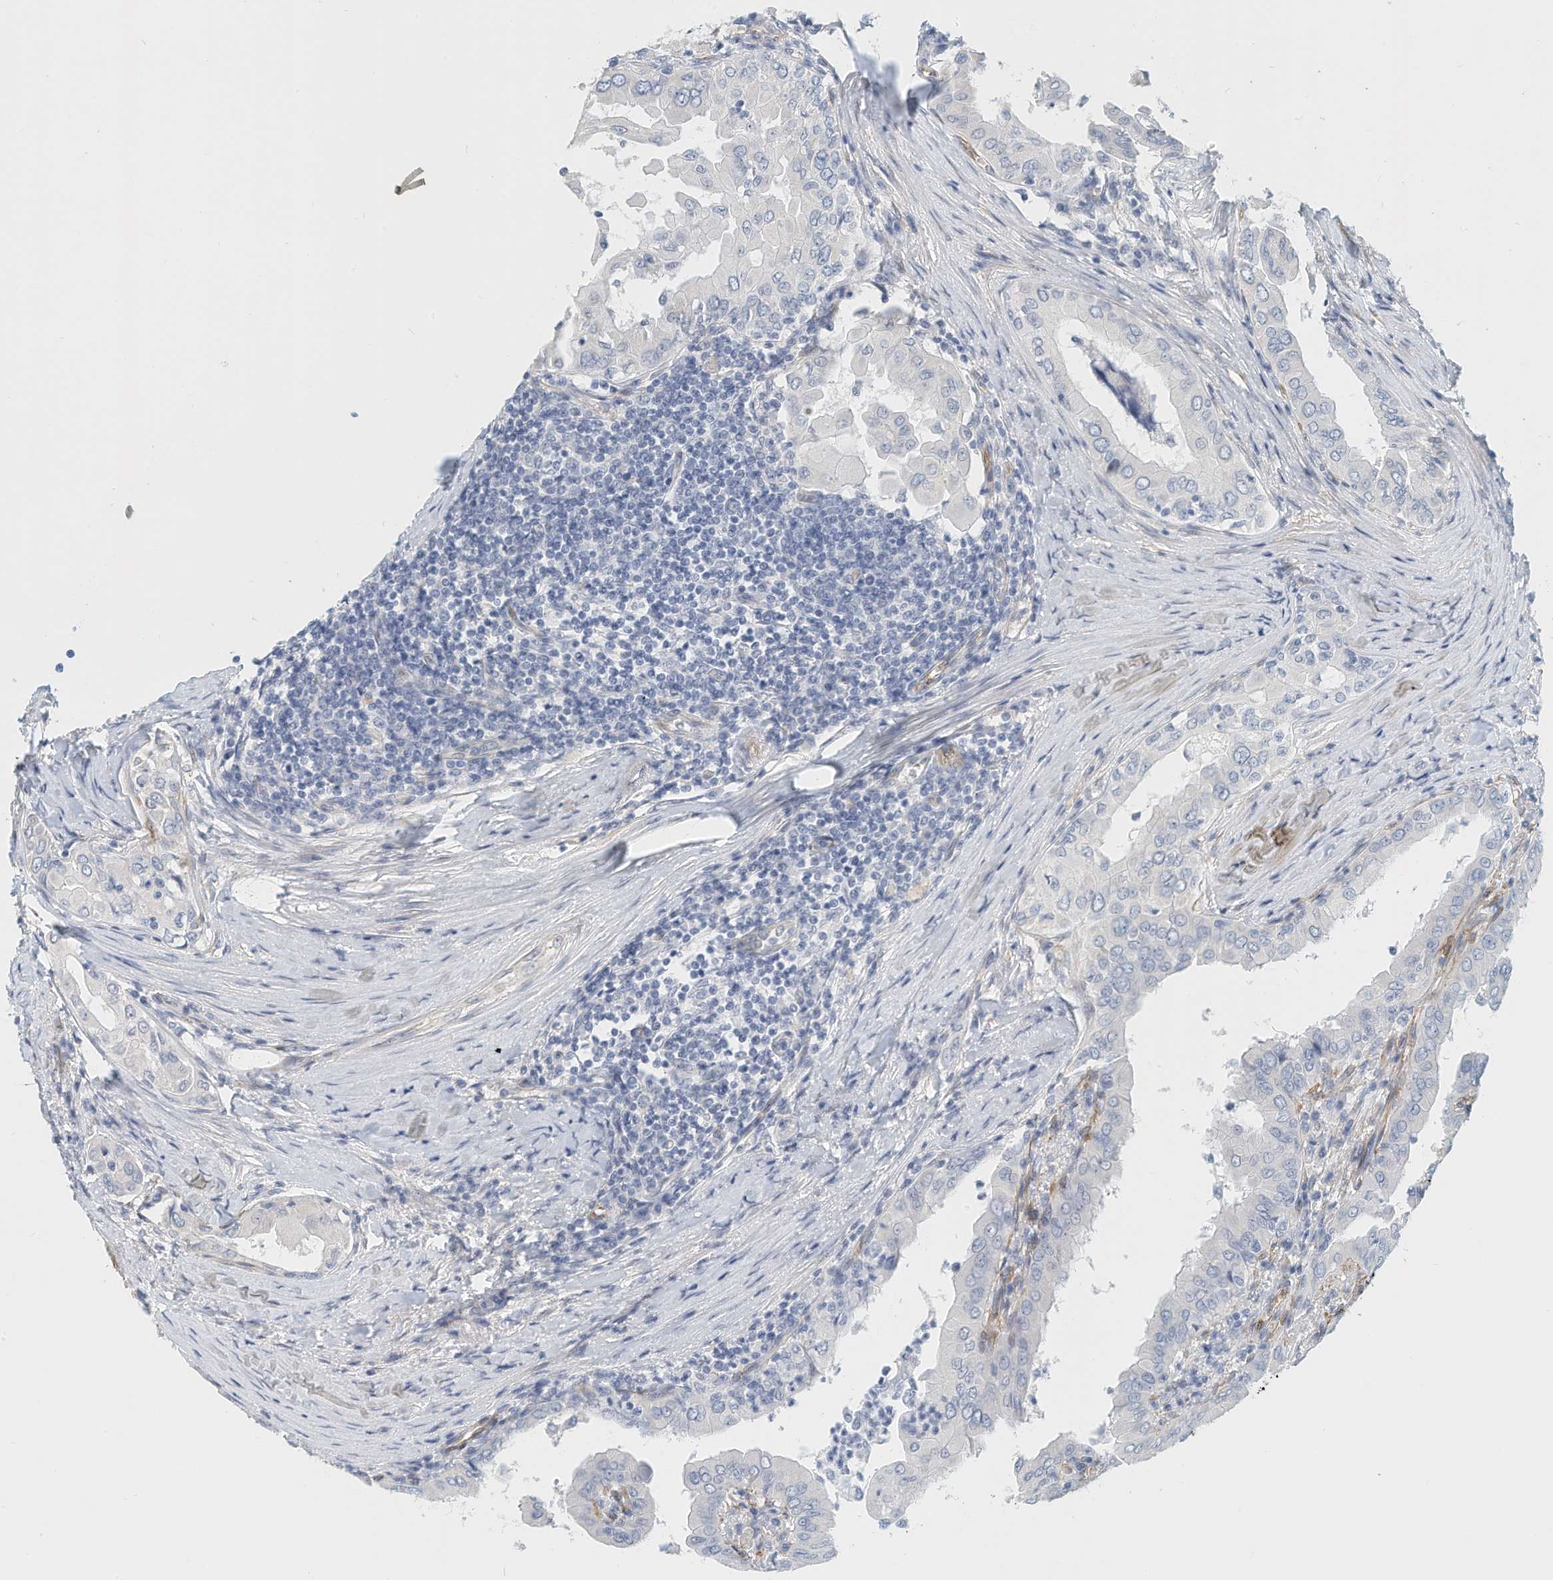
{"staining": {"intensity": "negative", "quantity": "none", "location": "none"}, "tissue": "thyroid cancer", "cell_type": "Tumor cells", "image_type": "cancer", "snomed": [{"axis": "morphology", "description": "Papillary adenocarcinoma, NOS"}, {"axis": "topography", "description": "Thyroid gland"}], "caption": "A photomicrograph of human thyroid papillary adenocarcinoma is negative for staining in tumor cells. (Immunohistochemistry (ihc), brightfield microscopy, high magnification).", "gene": "ARHGAP28", "patient": {"sex": "male", "age": 33}}